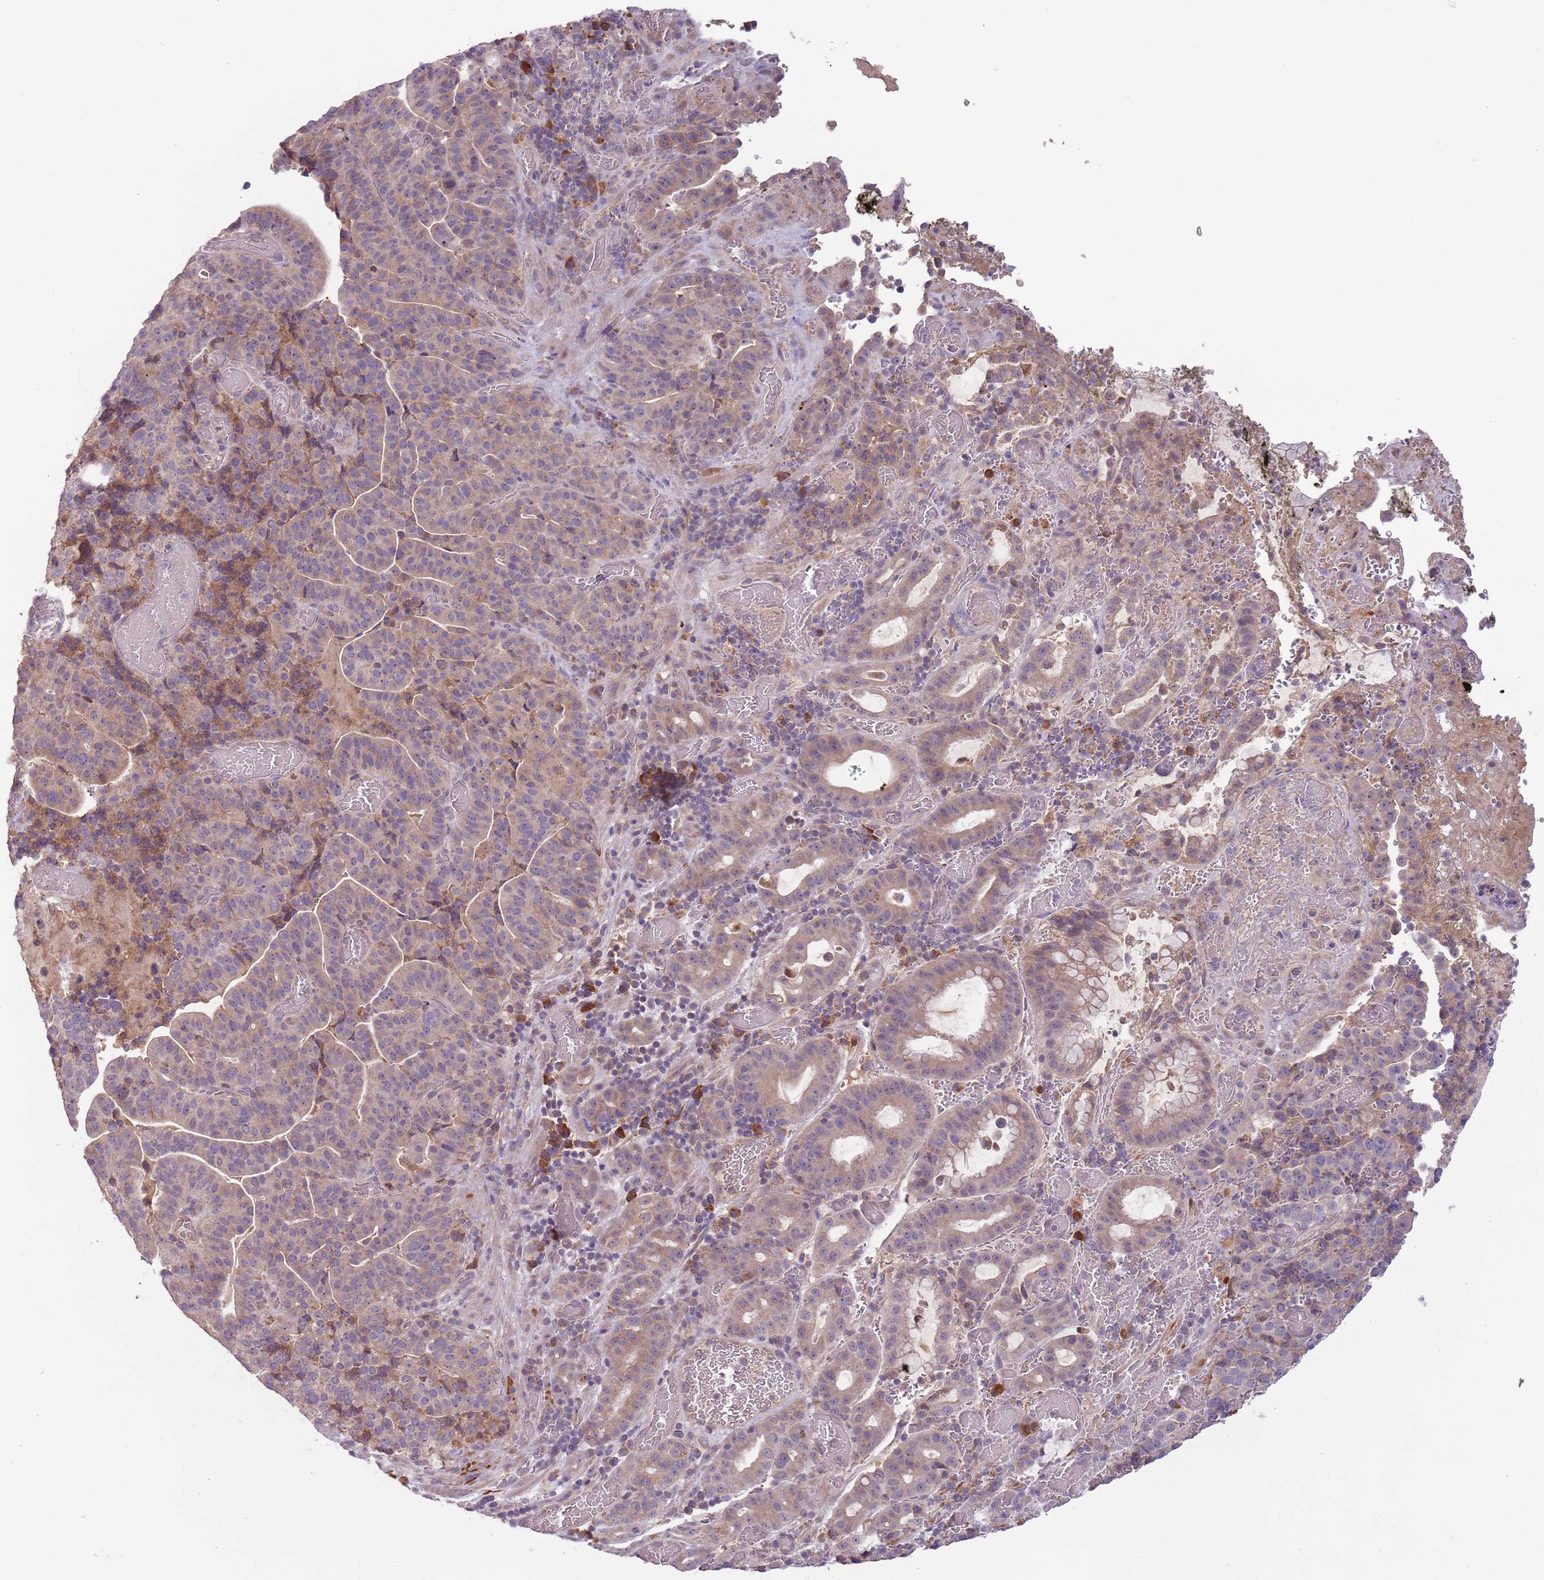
{"staining": {"intensity": "weak", "quantity": ">75%", "location": "cytoplasmic/membranous"}, "tissue": "stomach cancer", "cell_type": "Tumor cells", "image_type": "cancer", "snomed": [{"axis": "morphology", "description": "Adenocarcinoma, NOS"}, {"axis": "topography", "description": "Stomach"}], "caption": "Protein staining shows weak cytoplasmic/membranous positivity in about >75% of tumor cells in stomach cancer (adenocarcinoma).", "gene": "FECH", "patient": {"sex": "male", "age": 48}}